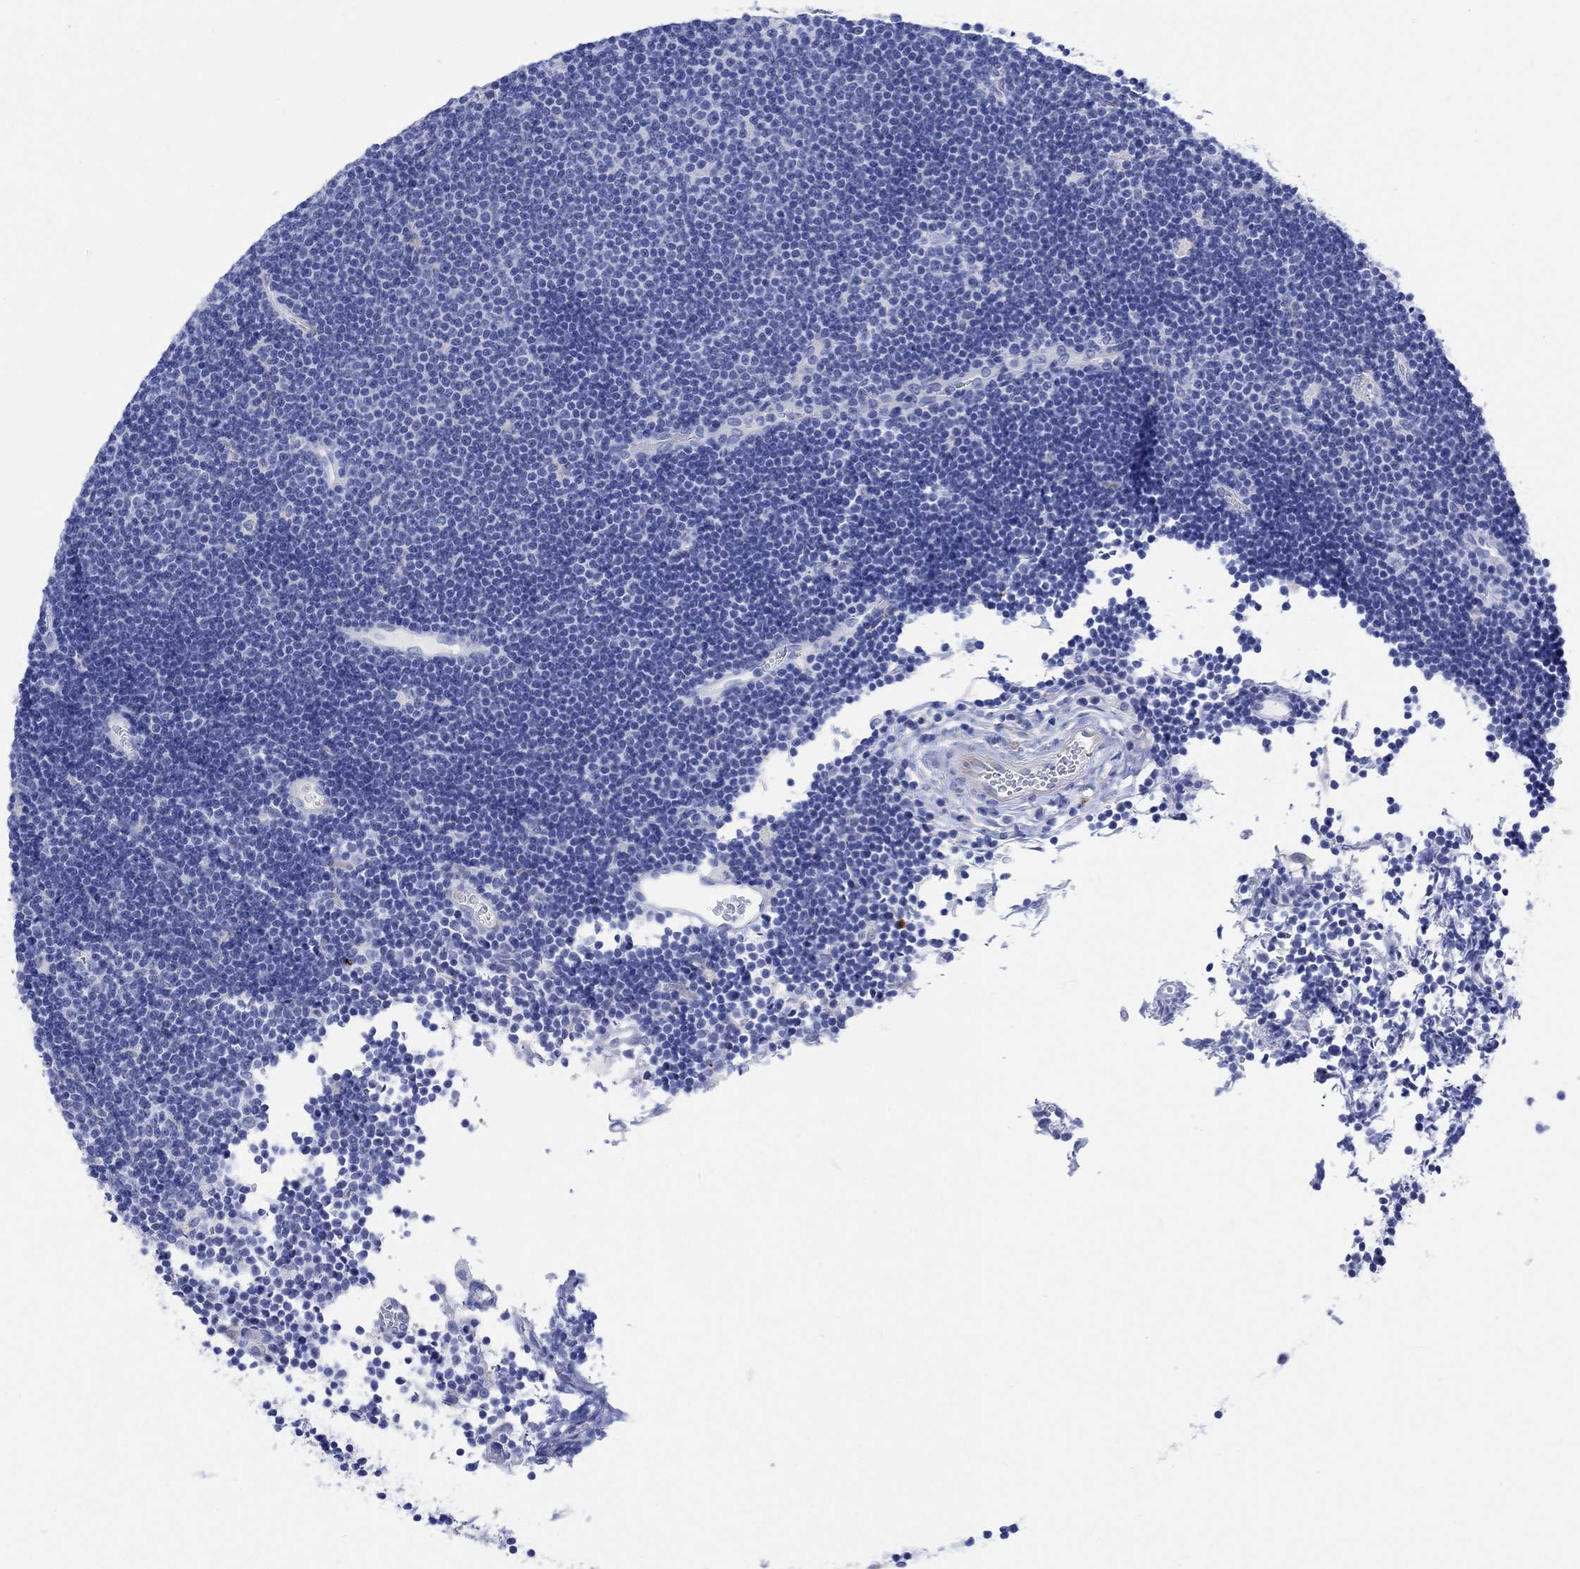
{"staining": {"intensity": "negative", "quantity": "none", "location": "none"}, "tissue": "lymphoma", "cell_type": "Tumor cells", "image_type": "cancer", "snomed": [{"axis": "morphology", "description": "Malignant lymphoma, non-Hodgkin's type, Low grade"}, {"axis": "topography", "description": "Brain"}], "caption": "Immunohistochemistry (IHC) of human low-grade malignant lymphoma, non-Hodgkin's type reveals no expression in tumor cells.", "gene": "MYL1", "patient": {"sex": "female", "age": 66}}